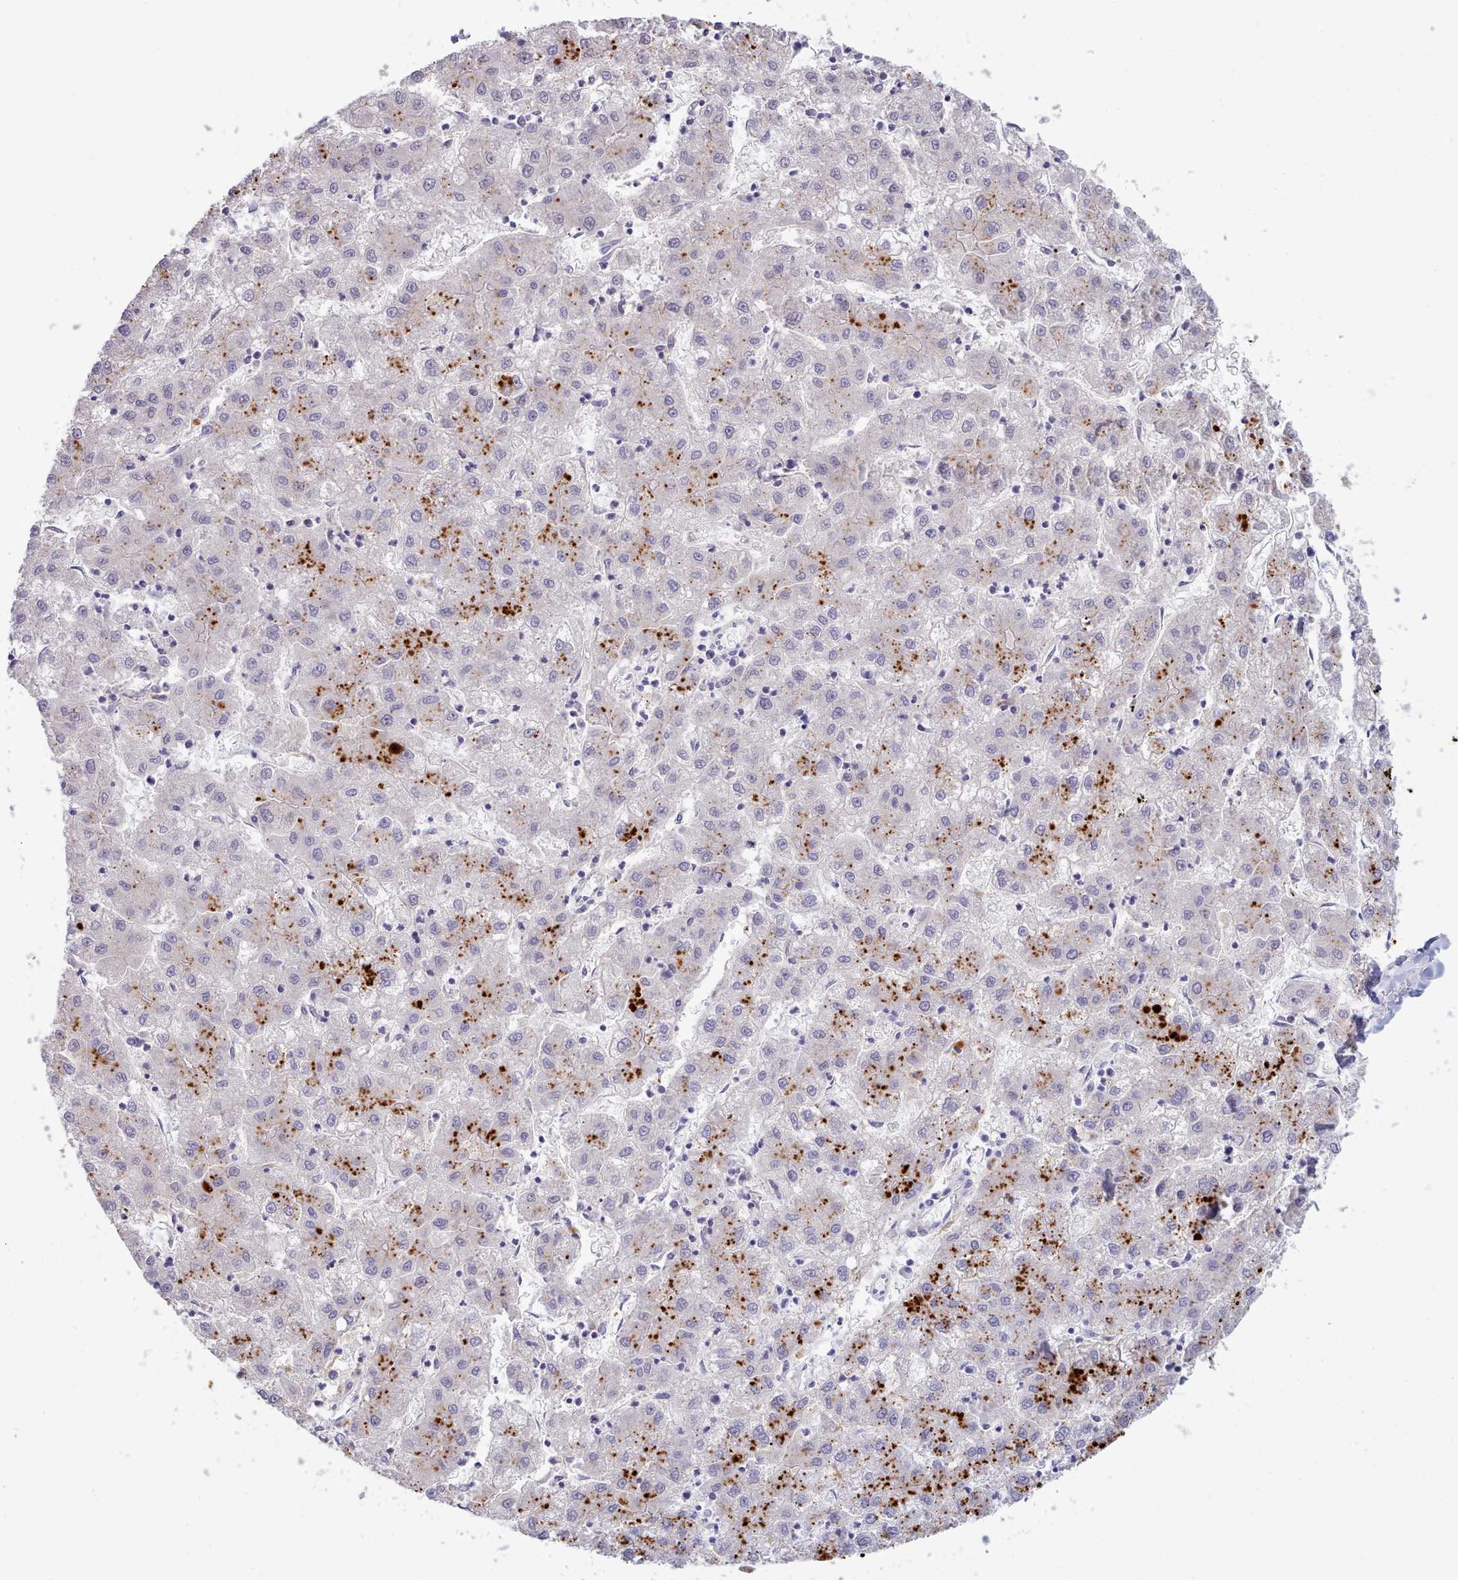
{"staining": {"intensity": "strong", "quantity": "<25%", "location": "nuclear"}, "tissue": "liver cancer", "cell_type": "Tumor cells", "image_type": "cancer", "snomed": [{"axis": "morphology", "description": "Carcinoma, Hepatocellular, NOS"}, {"axis": "topography", "description": "Liver"}], "caption": "Immunohistochemistry image of human liver cancer (hepatocellular carcinoma) stained for a protein (brown), which reveals medium levels of strong nuclear expression in approximately <25% of tumor cells.", "gene": "GAA", "patient": {"sex": "male", "age": 72}}